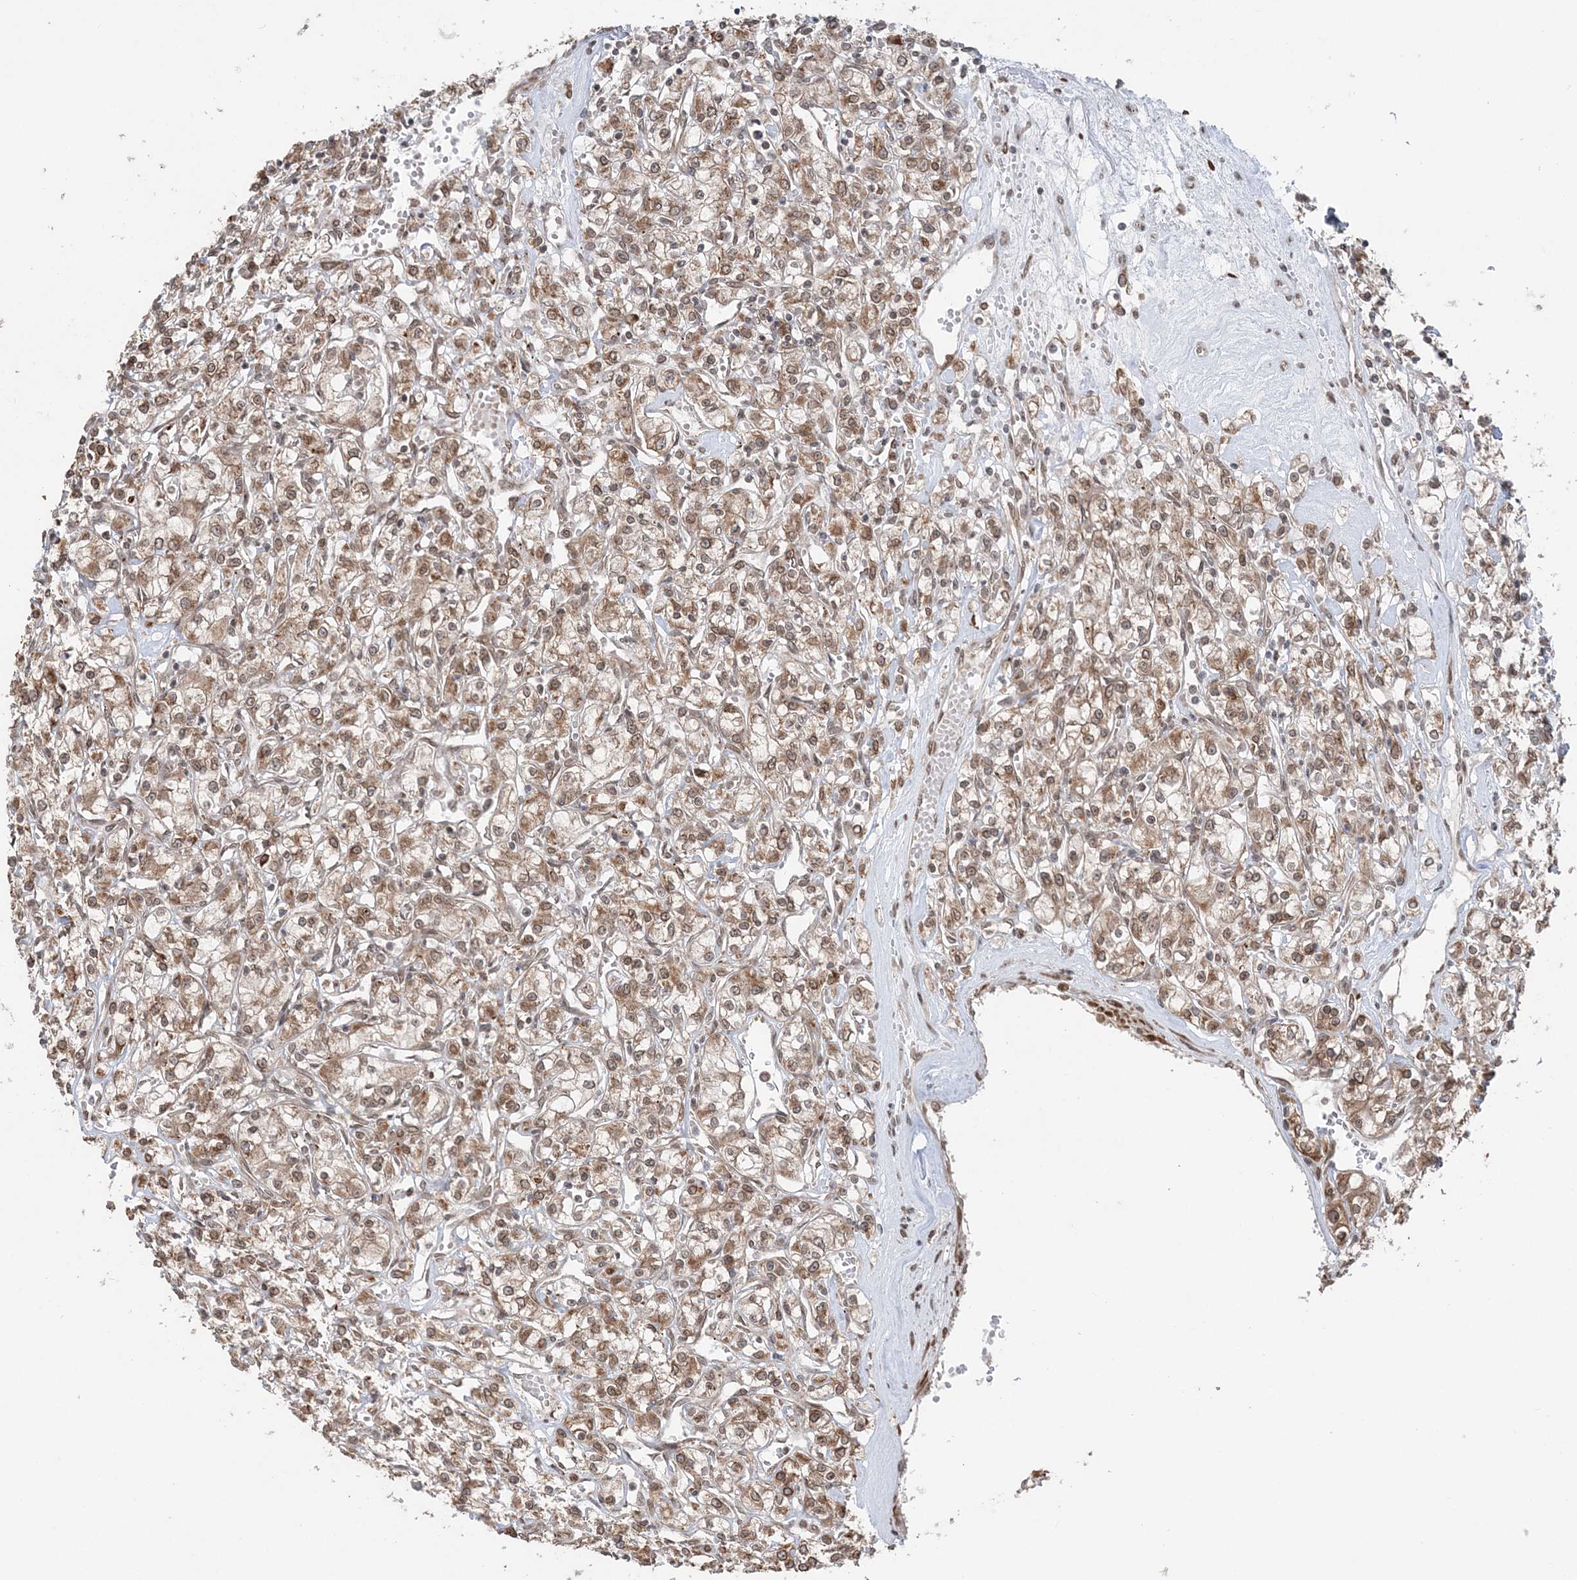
{"staining": {"intensity": "moderate", "quantity": "25%-75%", "location": "cytoplasmic/membranous"}, "tissue": "renal cancer", "cell_type": "Tumor cells", "image_type": "cancer", "snomed": [{"axis": "morphology", "description": "Adenocarcinoma, NOS"}, {"axis": "topography", "description": "Kidney"}], "caption": "An IHC micrograph of neoplastic tissue is shown. Protein staining in brown shows moderate cytoplasmic/membranous positivity in adenocarcinoma (renal) within tumor cells.", "gene": "TMED10", "patient": {"sex": "female", "age": 59}}